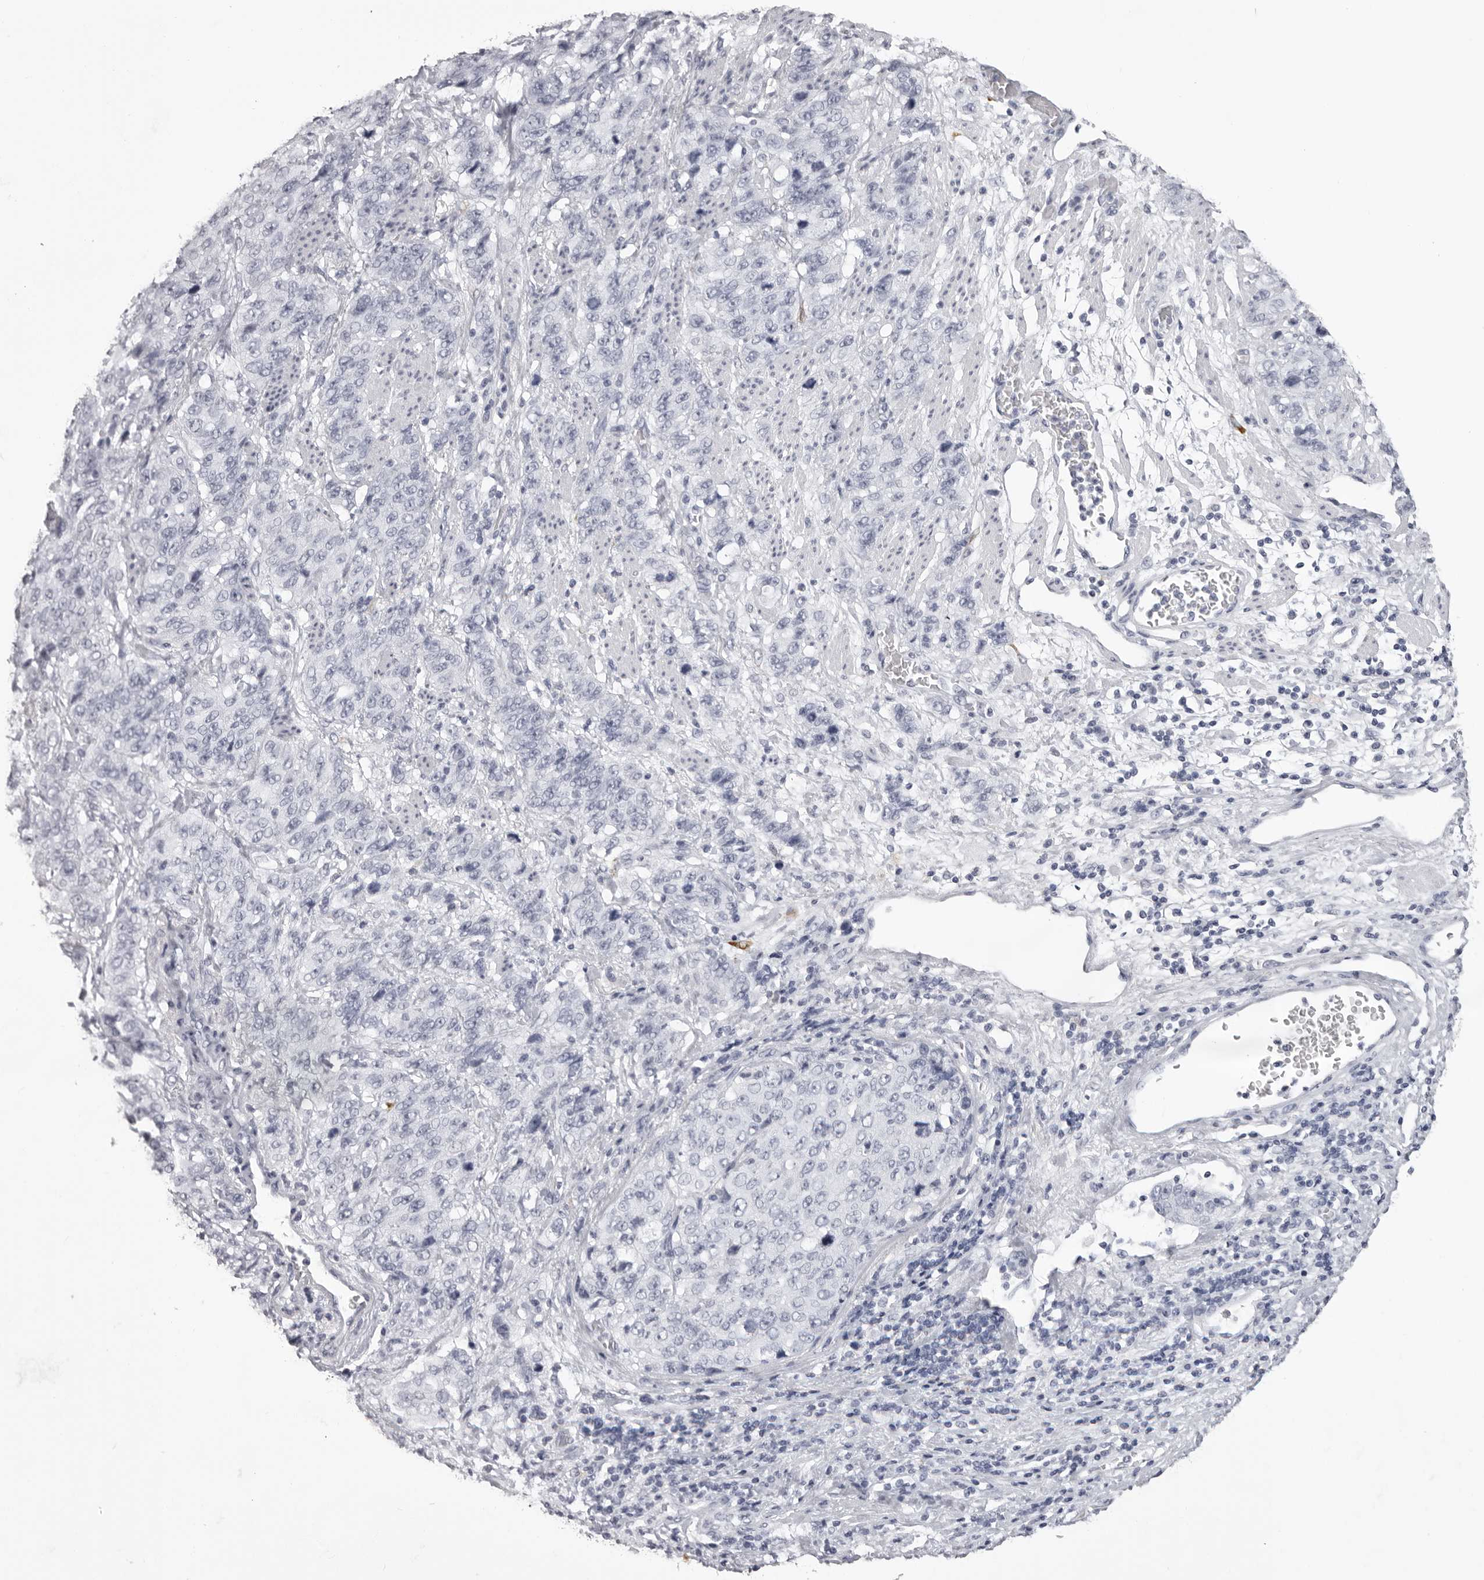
{"staining": {"intensity": "negative", "quantity": "none", "location": "none"}, "tissue": "stomach cancer", "cell_type": "Tumor cells", "image_type": "cancer", "snomed": [{"axis": "morphology", "description": "Adenocarcinoma, NOS"}, {"axis": "topography", "description": "Stomach"}], "caption": "A high-resolution histopathology image shows IHC staining of stomach adenocarcinoma, which displays no significant expression in tumor cells.", "gene": "CST1", "patient": {"sex": "male", "age": 48}}